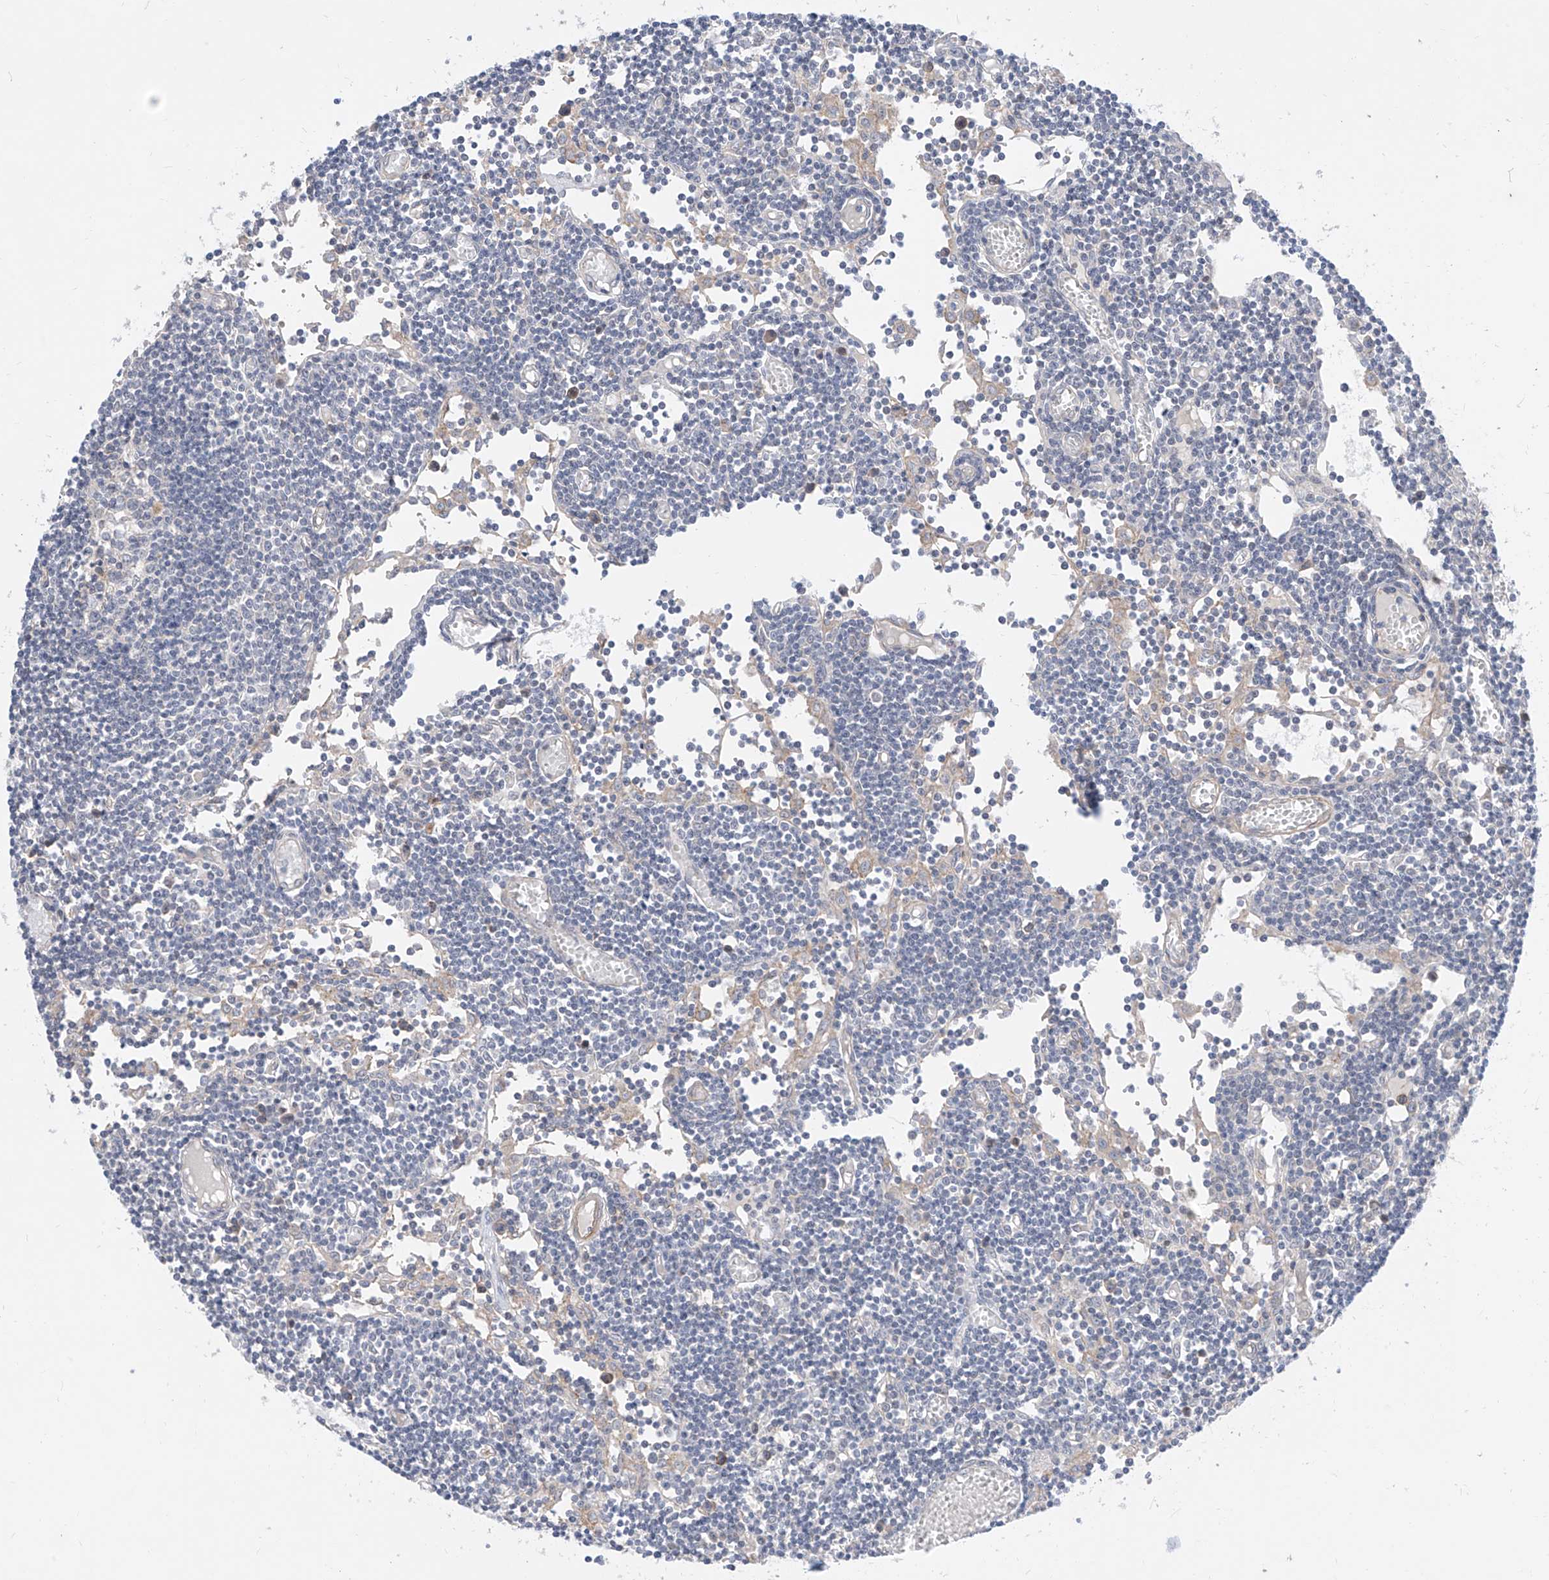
{"staining": {"intensity": "negative", "quantity": "none", "location": "none"}, "tissue": "lymph node", "cell_type": "Germinal center cells", "image_type": "normal", "snomed": [{"axis": "morphology", "description": "Normal tissue, NOS"}, {"axis": "topography", "description": "Lymph node"}], "caption": "This is a micrograph of IHC staining of unremarkable lymph node, which shows no expression in germinal center cells. Brightfield microscopy of immunohistochemistry (IHC) stained with DAB (brown) and hematoxylin (blue), captured at high magnification.", "gene": "ABLIM2", "patient": {"sex": "female", "age": 11}}